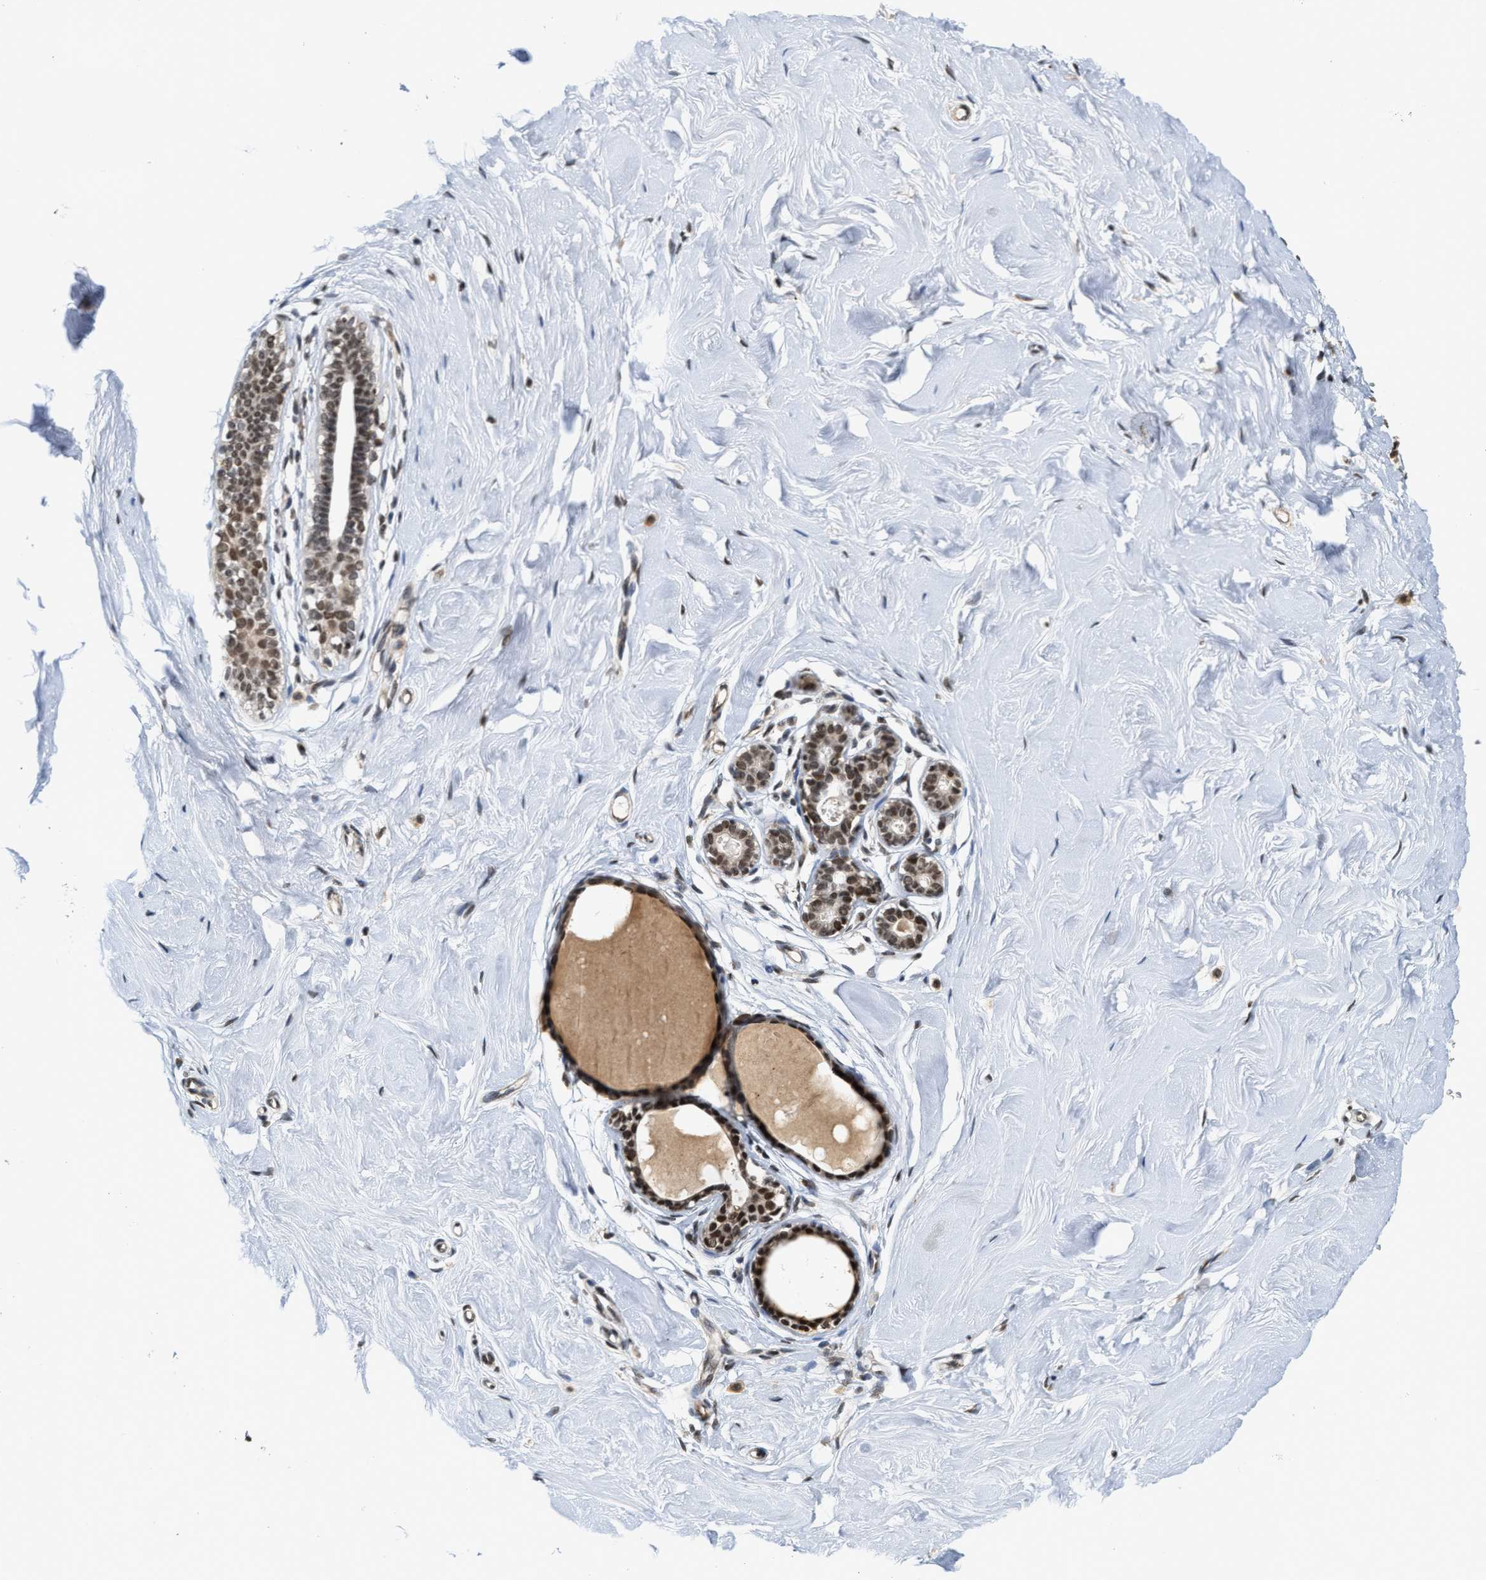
{"staining": {"intensity": "moderate", "quantity": ">75%", "location": "nuclear"}, "tissue": "breast", "cell_type": "Adipocytes", "image_type": "normal", "snomed": [{"axis": "morphology", "description": "Normal tissue, NOS"}, {"axis": "topography", "description": "Breast"}], "caption": "Protein staining exhibits moderate nuclear positivity in about >75% of adipocytes in benign breast. (Brightfield microscopy of DAB IHC at high magnification).", "gene": "ANKRD6", "patient": {"sex": "female", "age": 23}}